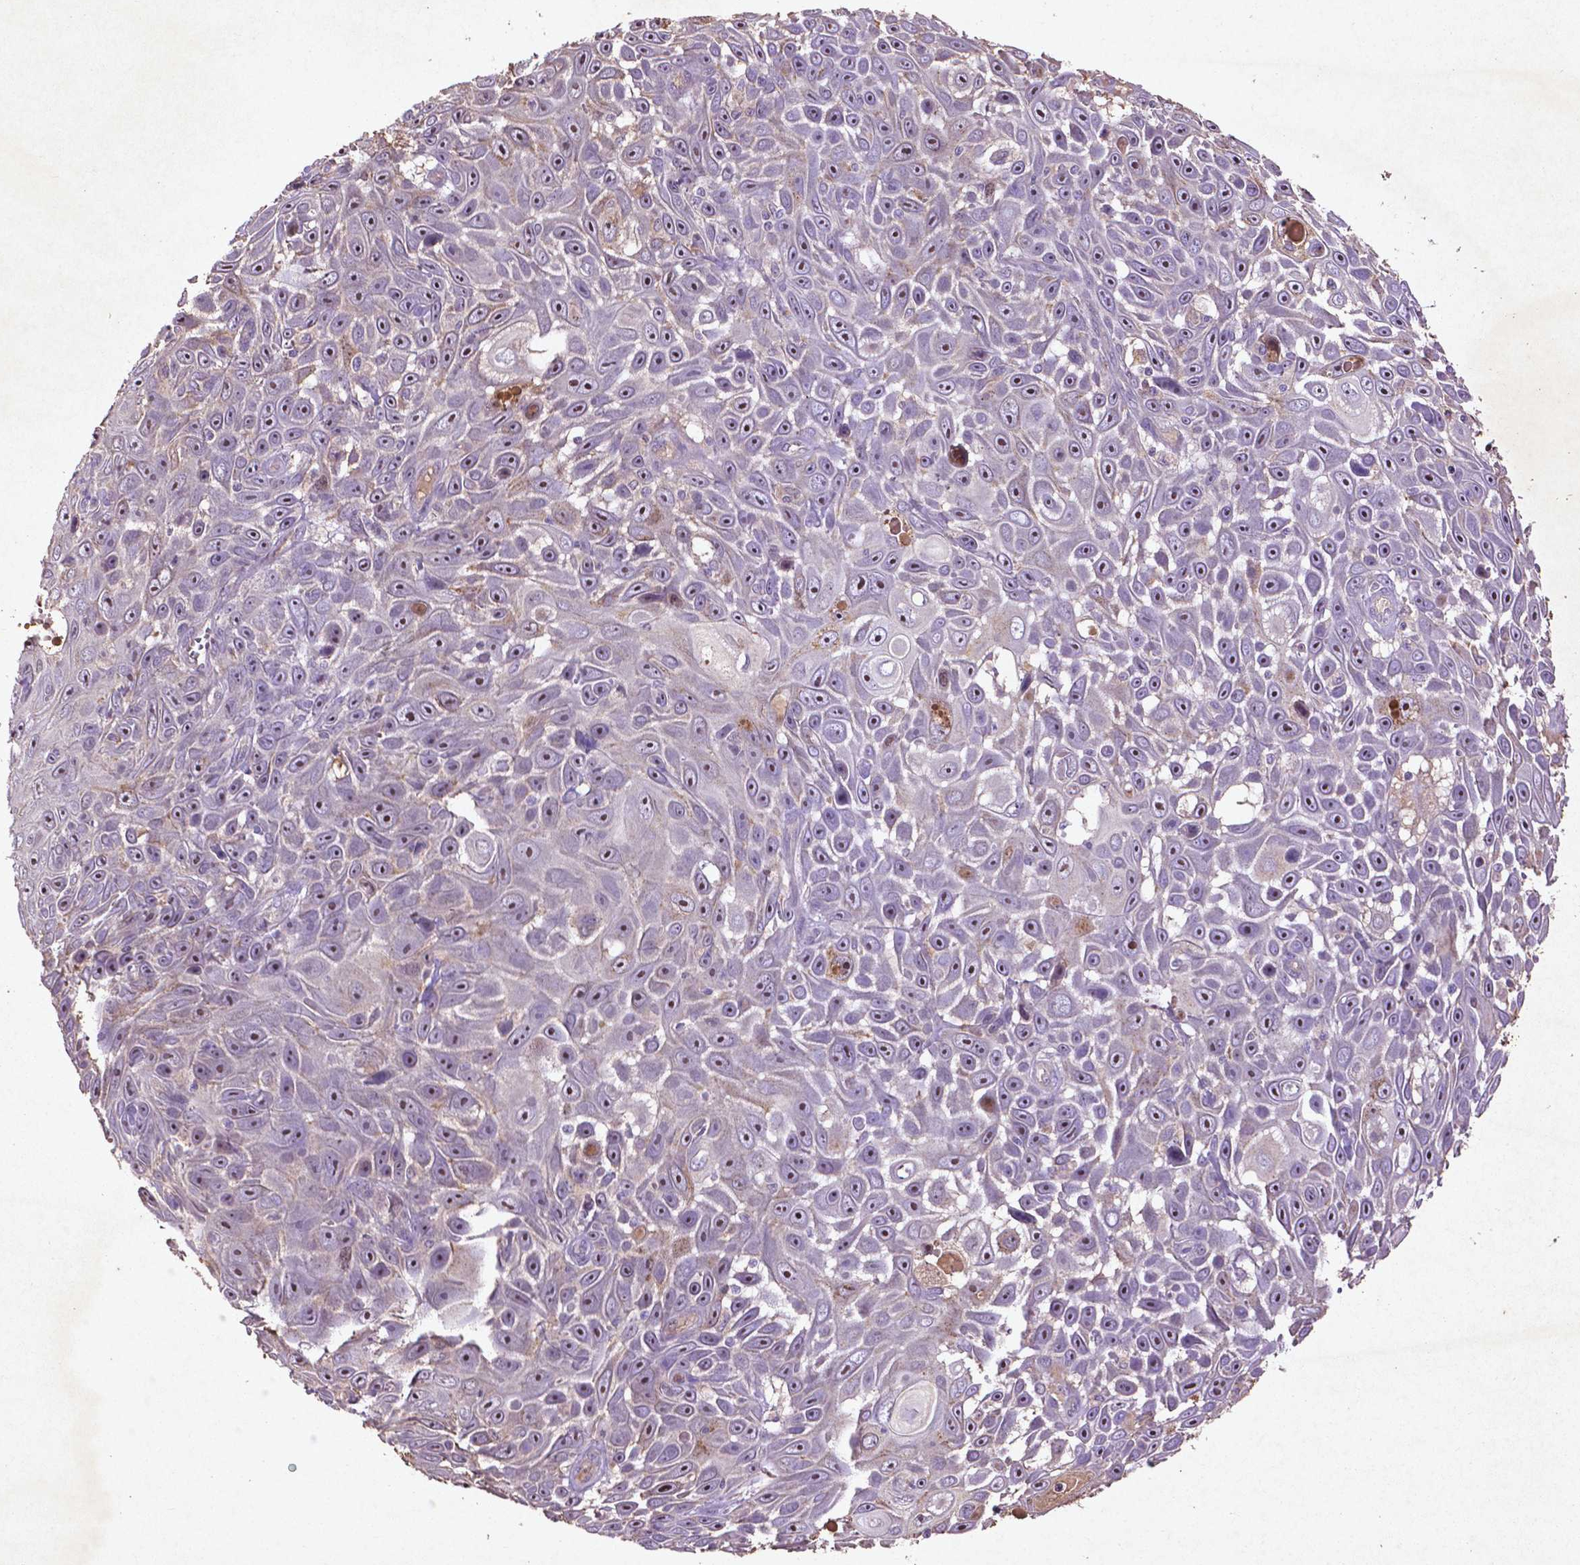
{"staining": {"intensity": "weak", "quantity": "<25%", "location": "cytoplasmic/membranous"}, "tissue": "skin cancer", "cell_type": "Tumor cells", "image_type": "cancer", "snomed": [{"axis": "morphology", "description": "Squamous cell carcinoma, NOS"}, {"axis": "topography", "description": "Skin"}], "caption": "This is a micrograph of immunohistochemistry (IHC) staining of squamous cell carcinoma (skin), which shows no expression in tumor cells.", "gene": "COQ2", "patient": {"sex": "male", "age": 82}}